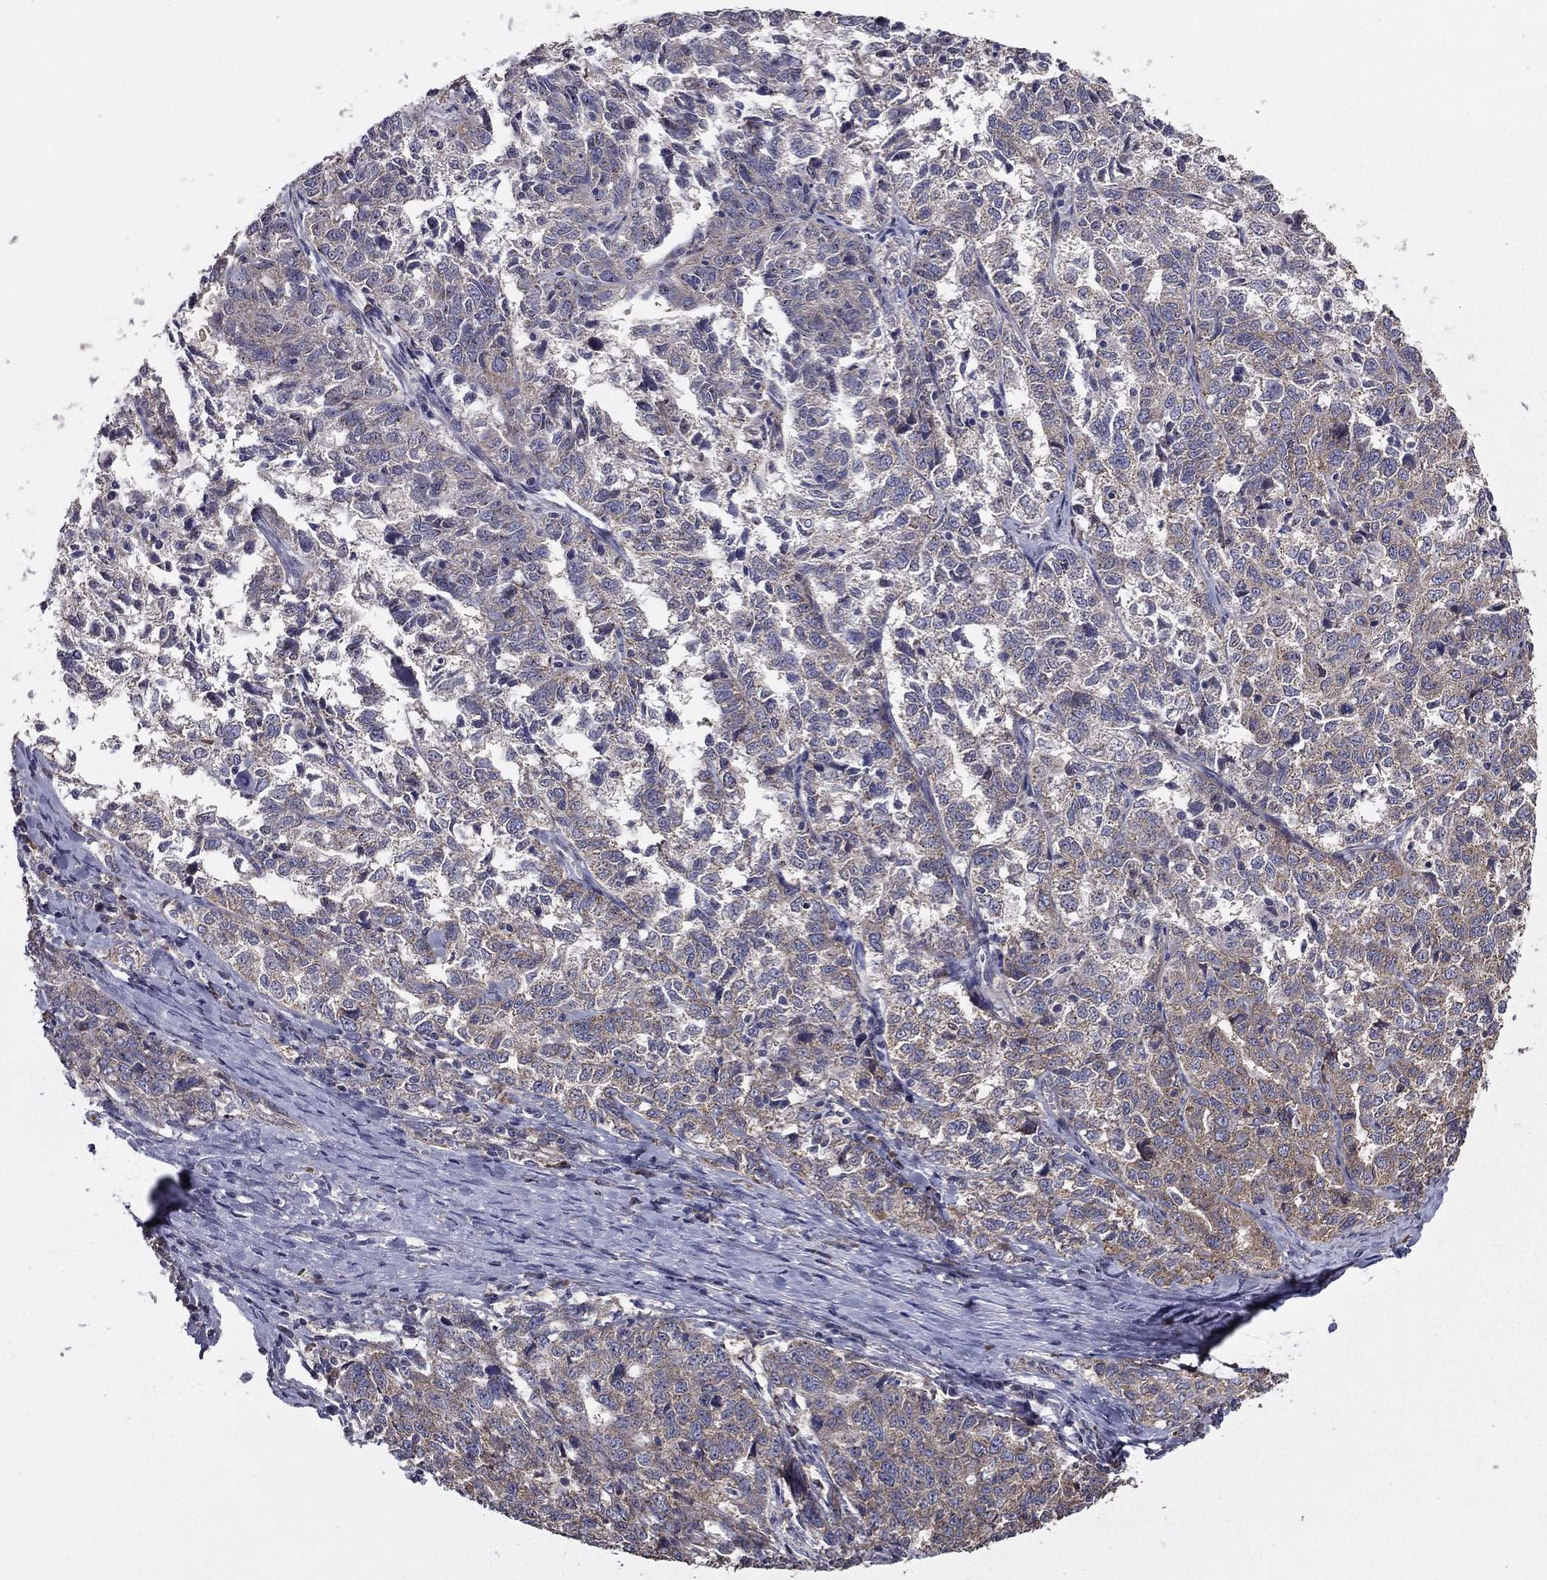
{"staining": {"intensity": "weak", "quantity": "<25%", "location": "cytoplasmic/membranous"}, "tissue": "ovarian cancer", "cell_type": "Tumor cells", "image_type": "cancer", "snomed": [{"axis": "morphology", "description": "Cystadenocarcinoma, serous, NOS"}, {"axis": "topography", "description": "Ovary"}], "caption": "The photomicrograph exhibits no significant expression in tumor cells of ovarian cancer. (IHC, brightfield microscopy, high magnification).", "gene": "NKIRAS1", "patient": {"sex": "female", "age": 71}}